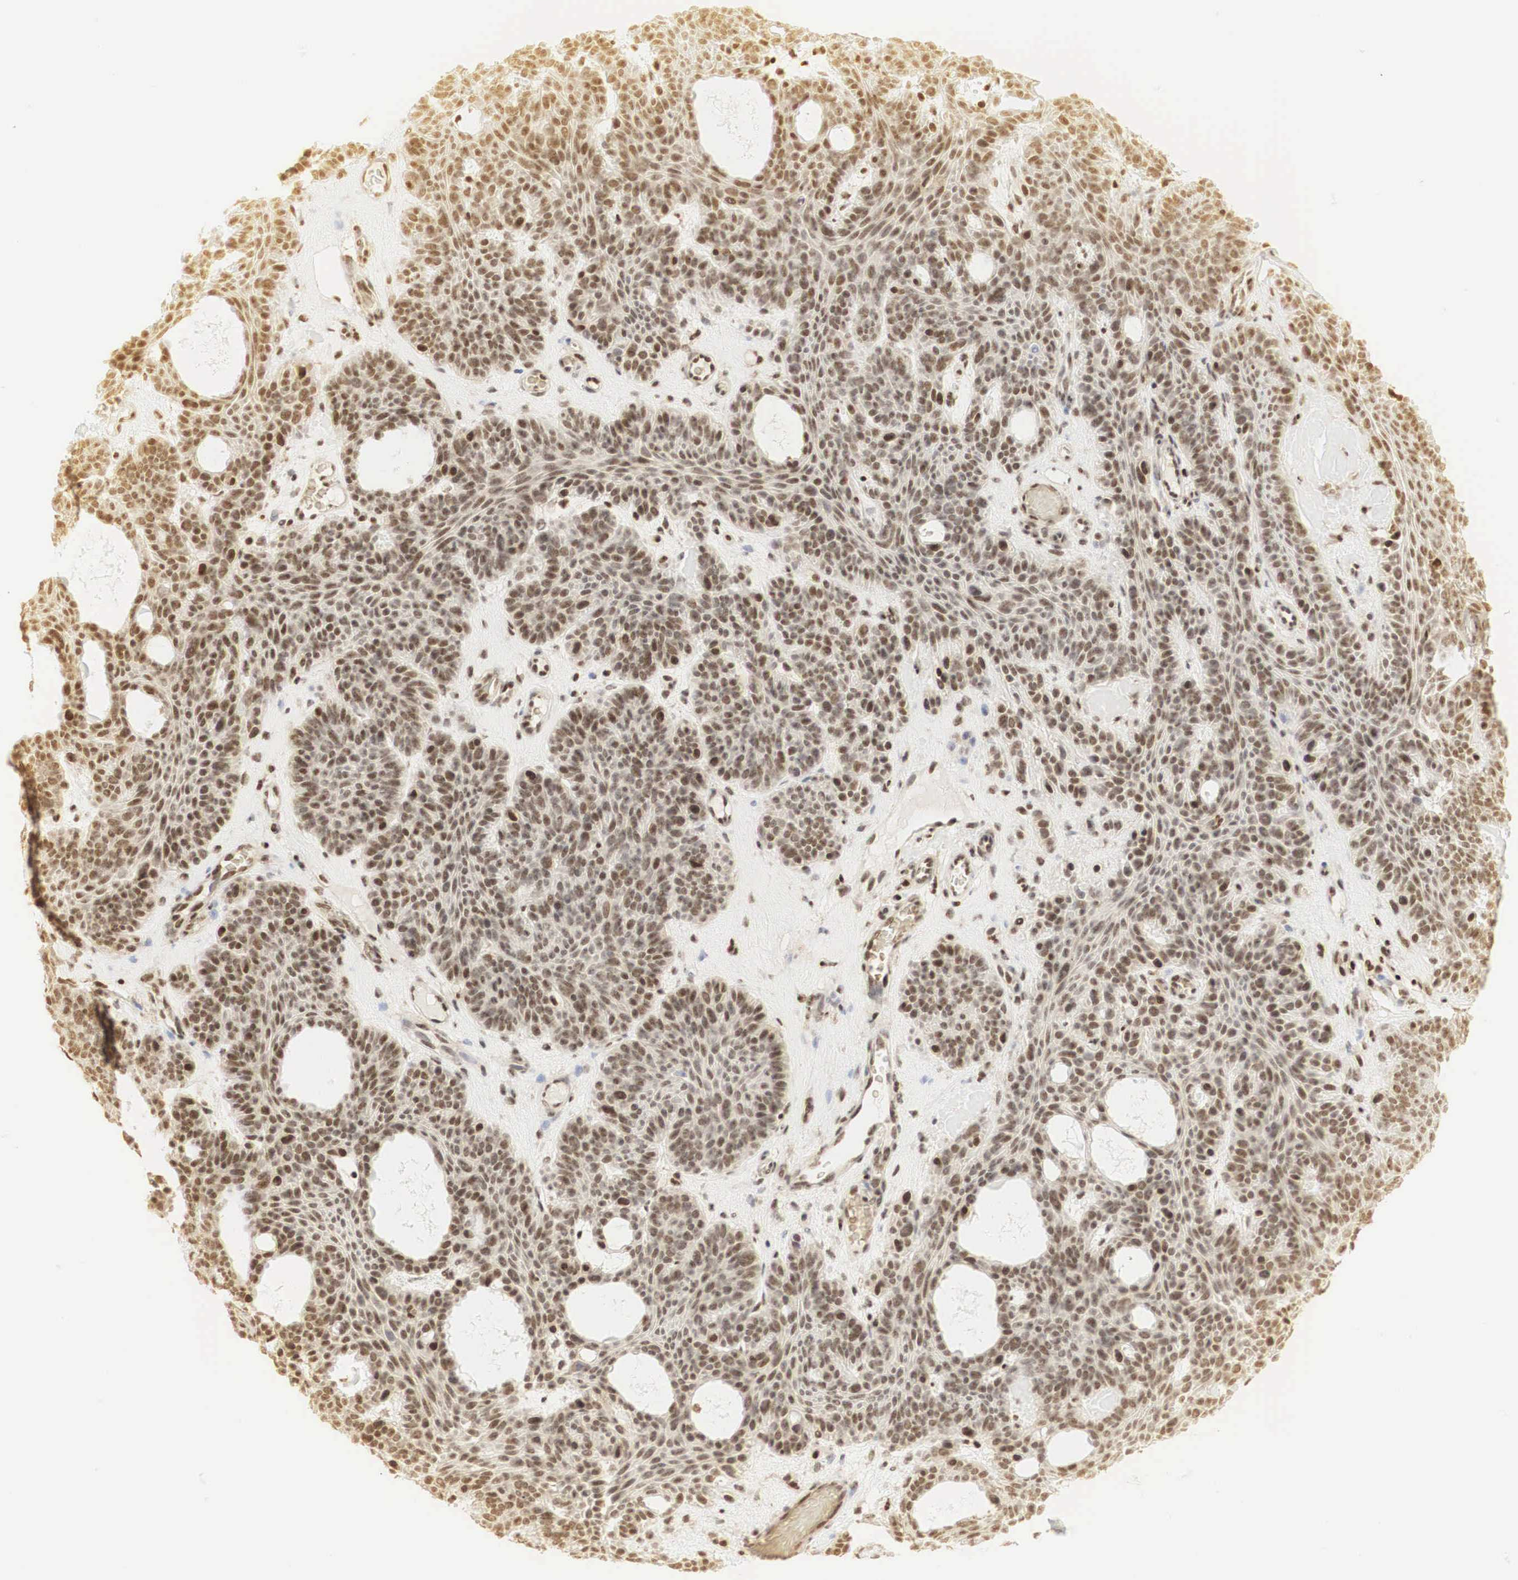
{"staining": {"intensity": "strong", "quantity": ">75%", "location": "nuclear"}, "tissue": "skin cancer", "cell_type": "Tumor cells", "image_type": "cancer", "snomed": [{"axis": "morphology", "description": "Basal cell carcinoma"}, {"axis": "topography", "description": "Skin"}], "caption": "Skin cancer (basal cell carcinoma) tissue reveals strong nuclear staining in about >75% of tumor cells", "gene": "RNF113A", "patient": {"sex": "male", "age": 44}}